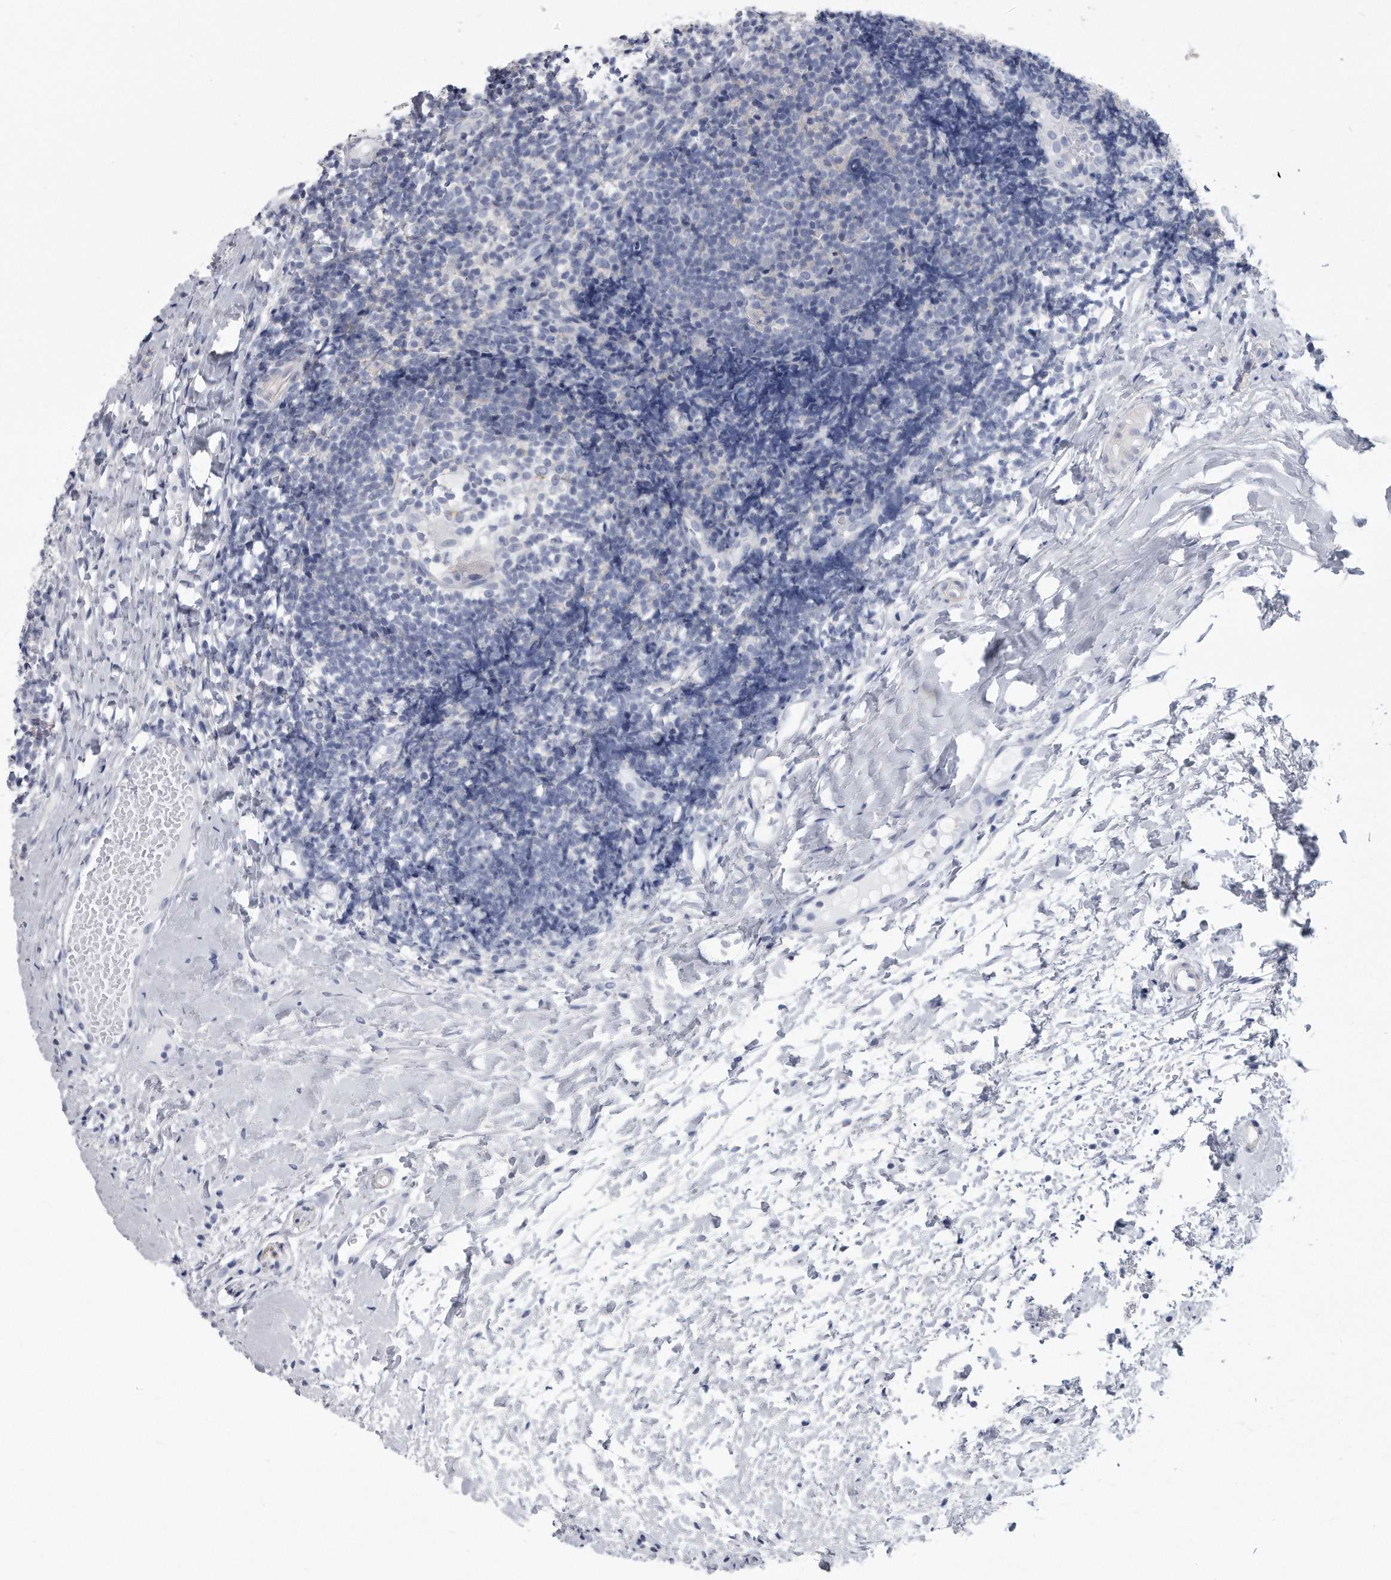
{"staining": {"intensity": "negative", "quantity": "none", "location": "none"}, "tissue": "tonsil", "cell_type": "Germinal center cells", "image_type": "normal", "snomed": [{"axis": "morphology", "description": "Normal tissue, NOS"}, {"axis": "topography", "description": "Tonsil"}], "caption": "High magnification brightfield microscopy of benign tonsil stained with DAB (brown) and counterstained with hematoxylin (blue): germinal center cells show no significant positivity. The staining is performed using DAB brown chromogen with nuclei counter-stained in using hematoxylin.", "gene": "PYGB", "patient": {"sex": "female", "age": 19}}